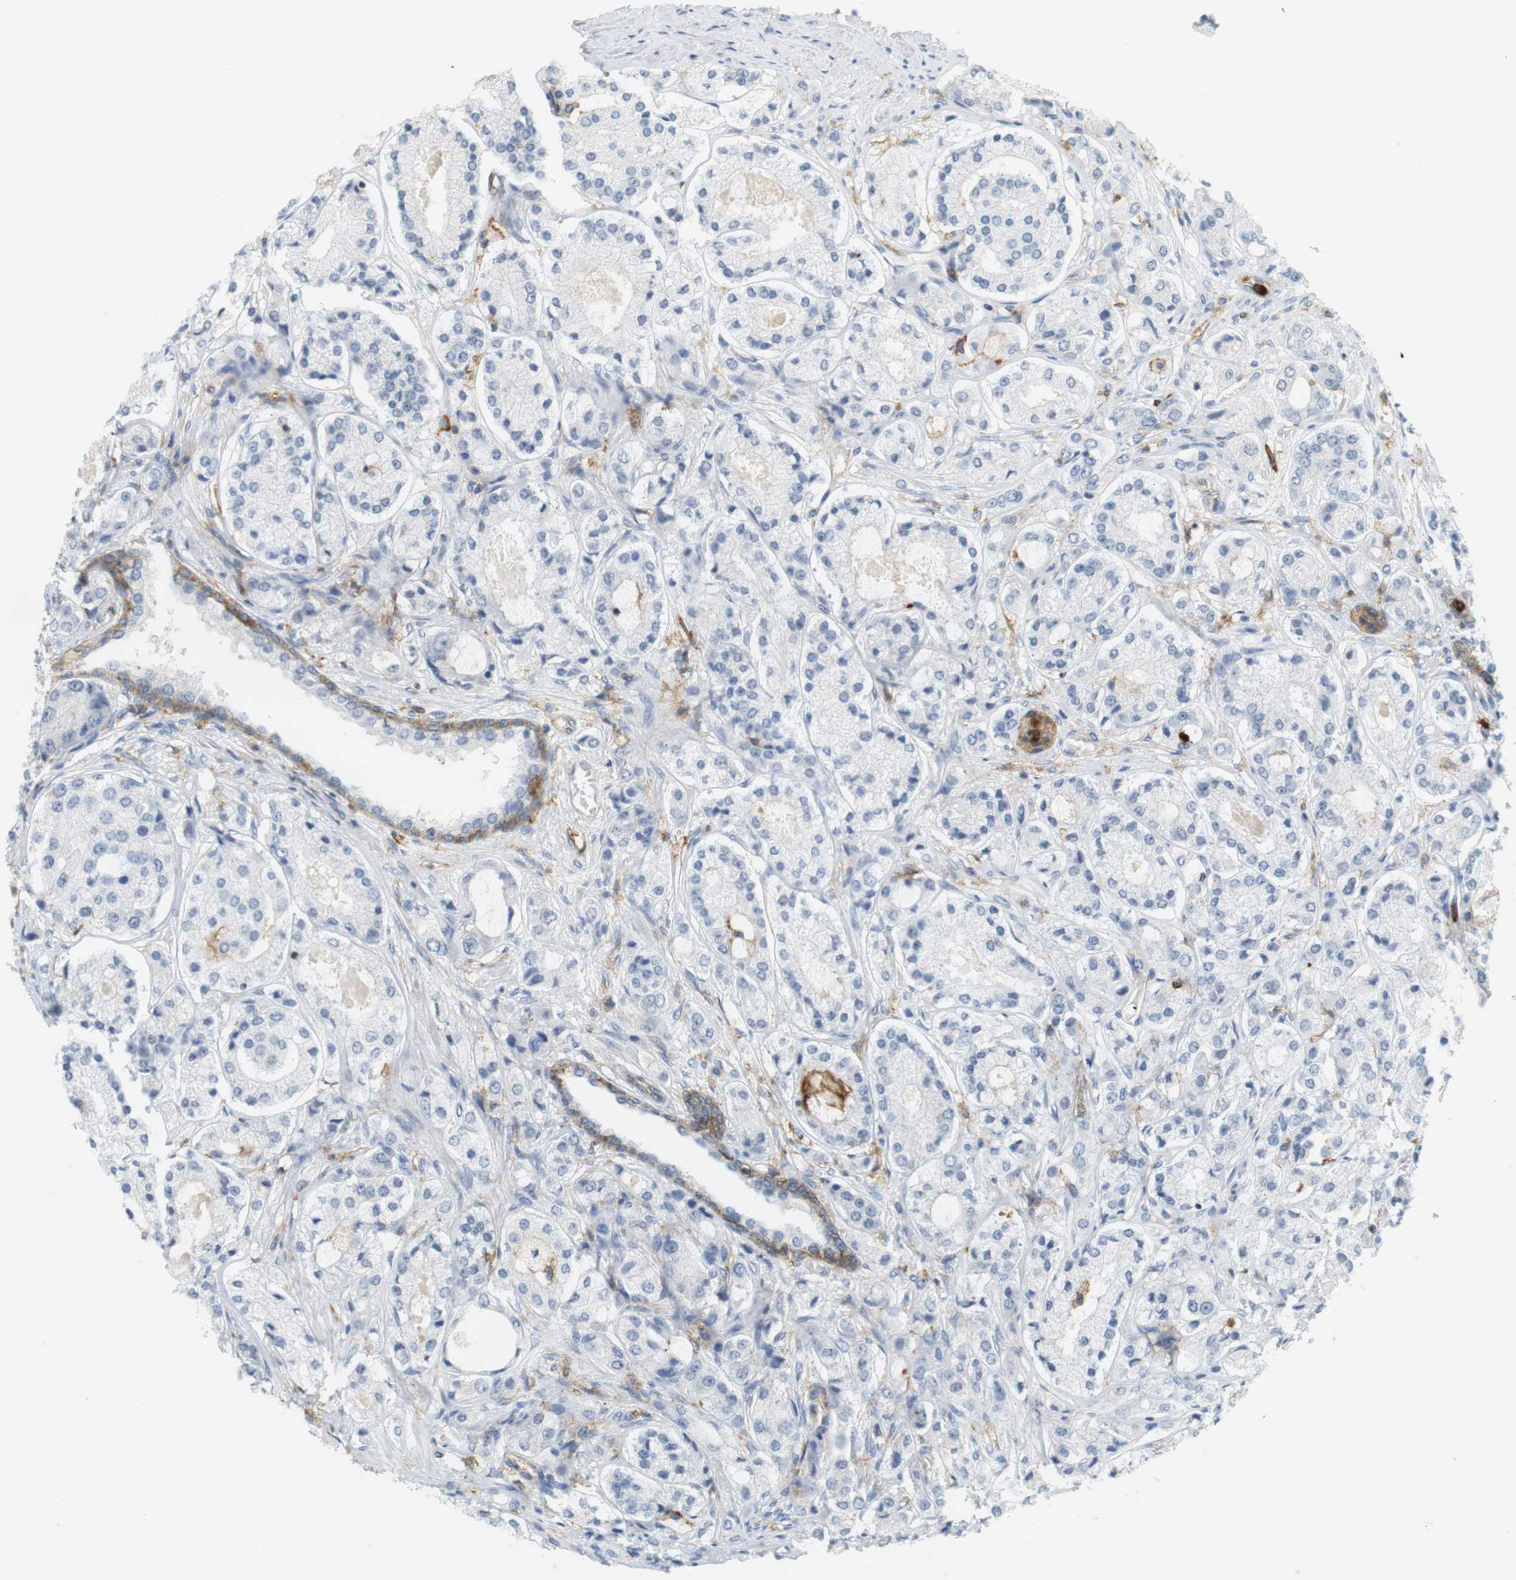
{"staining": {"intensity": "negative", "quantity": "none", "location": "none"}, "tissue": "prostate cancer", "cell_type": "Tumor cells", "image_type": "cancer", "snomed": [{"axis": "morphology", "description": "Adenocarcinoma, High grade"}, {"axis": "topography", "description": "Prostate"}], "caption": "Micrograph shows no significant protein positivity in tumor cells of adenocarcinoma (high-grade) (prostate).", "gene": "SIRPA", "patient": {"sex": "male", "age": 65}}